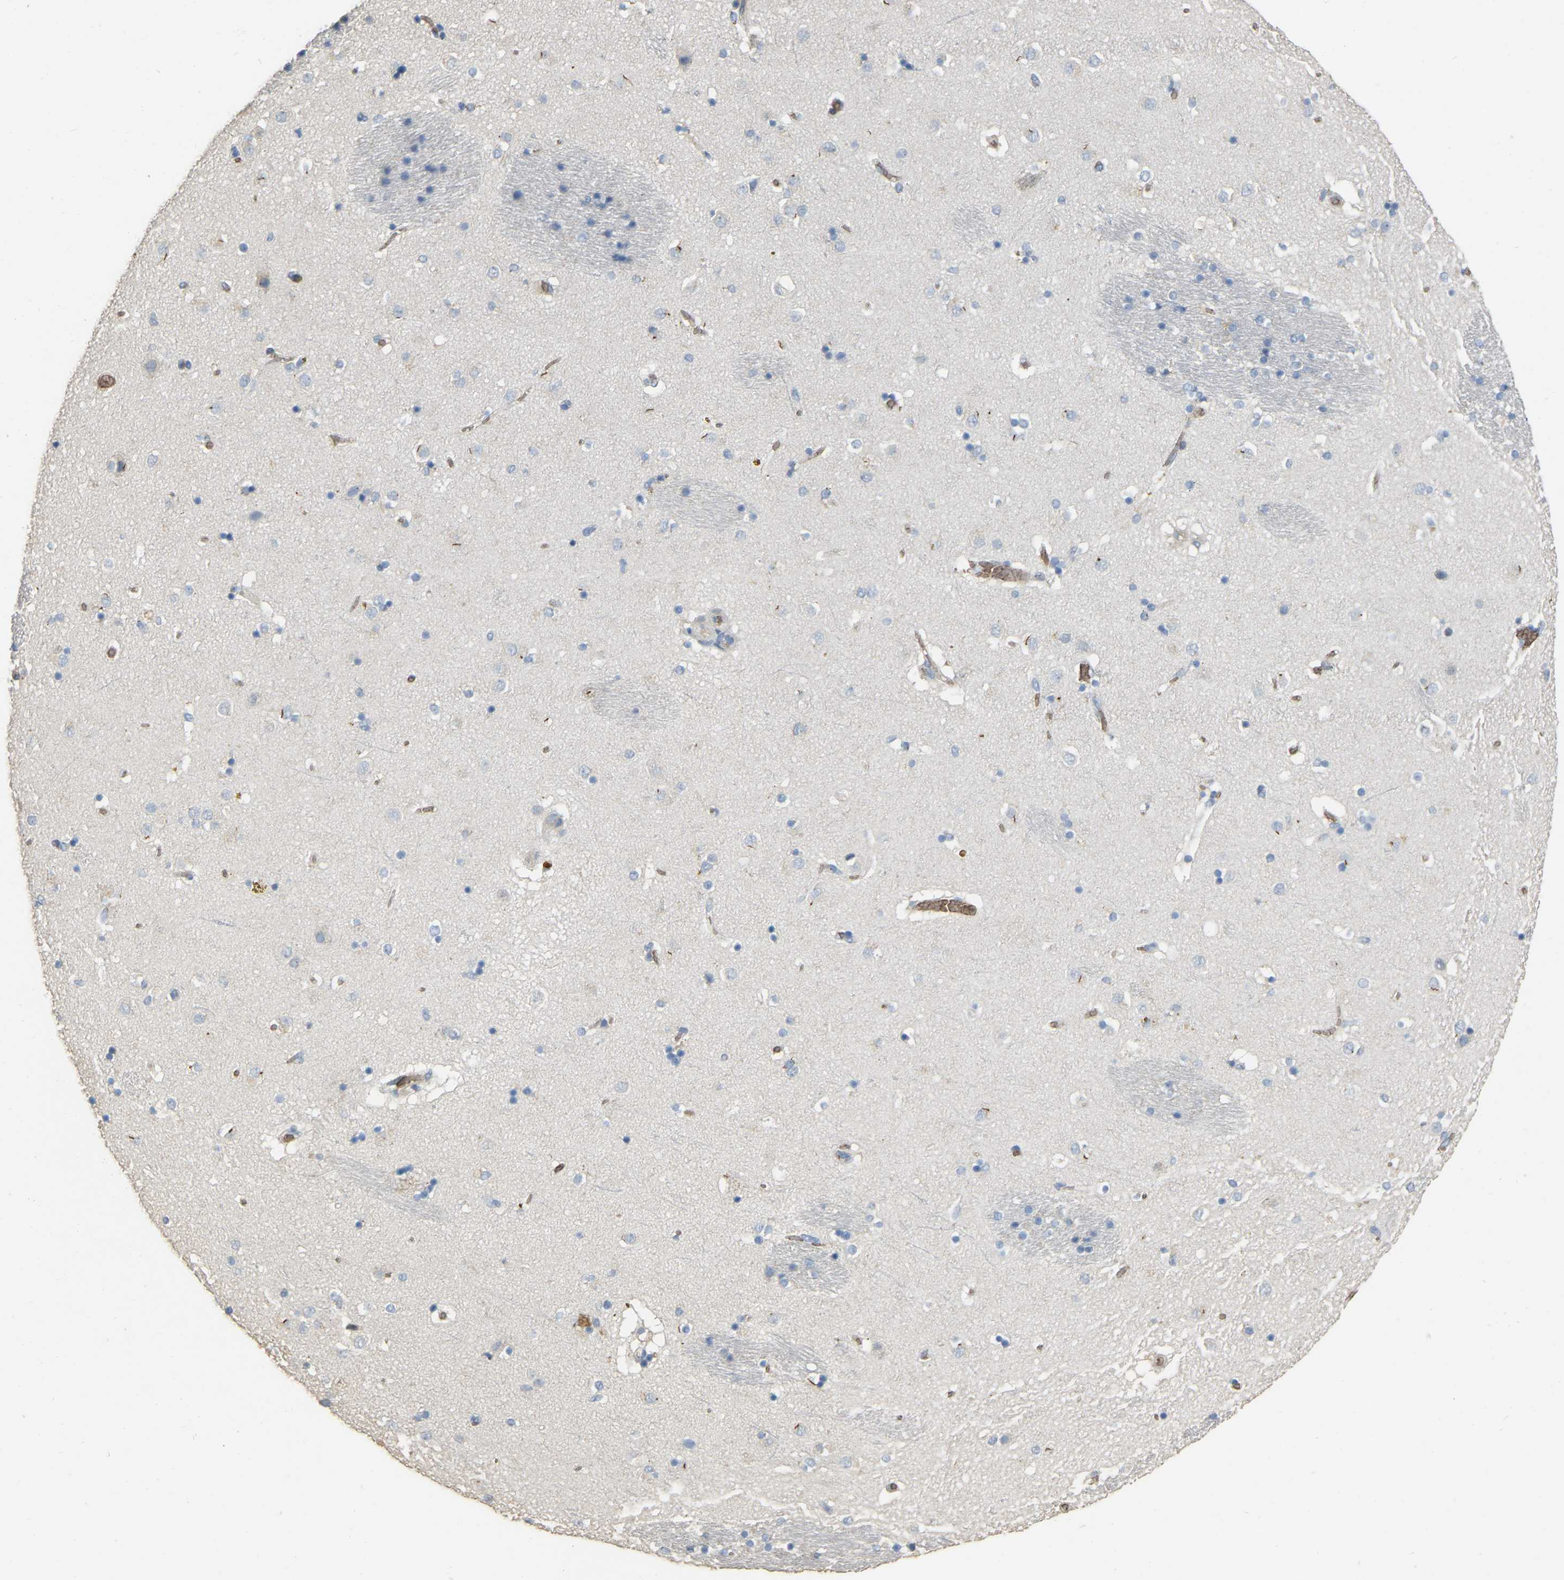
{"staining": {"intensity": "negative", "quantity": "none", "location": "none"}, "tissue": "caudate", "cell_type": "Glial cells", "image_type": "normal", "snomed": [{"axis": "morphology", "description": "Normal tissue, NOS"}, {"axis": "topography", "description": "Lateral ventricle wall"}], "caption": "Immunohistochemistry image of unremarkable caudate stained for a protein (brown), which displays no expression in glial cells. (Stains: DAB IHC with hematoxylin counter stain, Microscopy: brightfield microscopy at high magnification).", "gene": "CFAP298", "patient": {"sex": "male", "age": 70}}